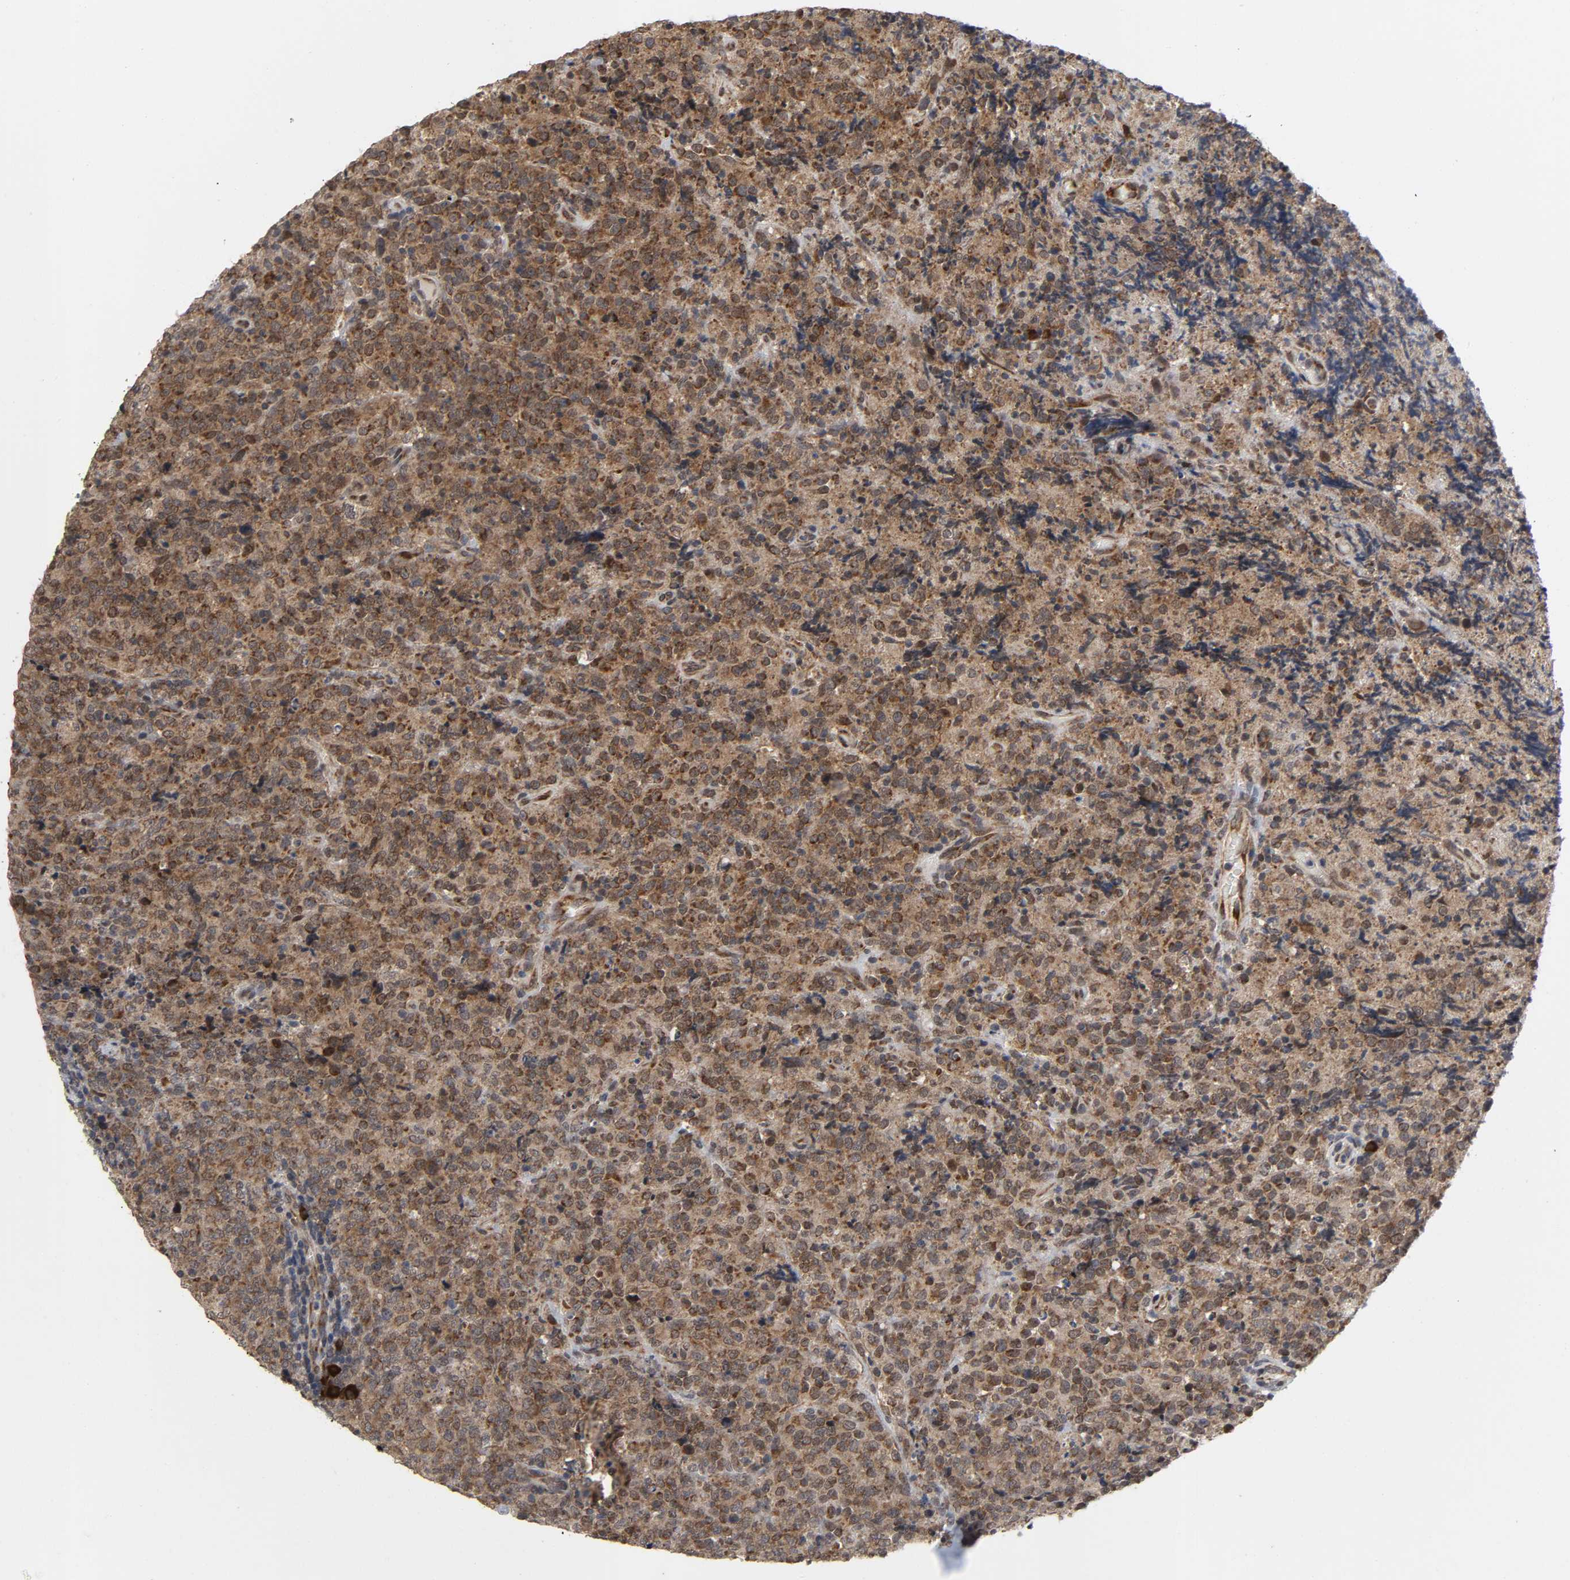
{"staining": {"intensity": "strong", "quantity": ">75%", "location": "cytoplasmic/membranous"}, "tissue": "lymphoma", "cell_type": "Tumor cells", "image_type": "cancer", "snomed": [{"axis": "morphology", "description": "Malignant lymphoma, non-Hodgkin's type, High grade"}, {"axis": "topography", "description": "Tonsil"}], "caption": "High-magnification brightfield microscopy of malignant lymphoma, non-Hodgkin's type (high-grade) stained with DAB (brown) and counterstained with hematoxylin (blue). tumor cells exhibit strong cytoplasmic/membranous staining is identified in about>75% of cells. (Brightfield microscopy of DAB IHC at high magnification).", "gene": "SLC30A9", "patient": {"sex": "female", "age": 36}}